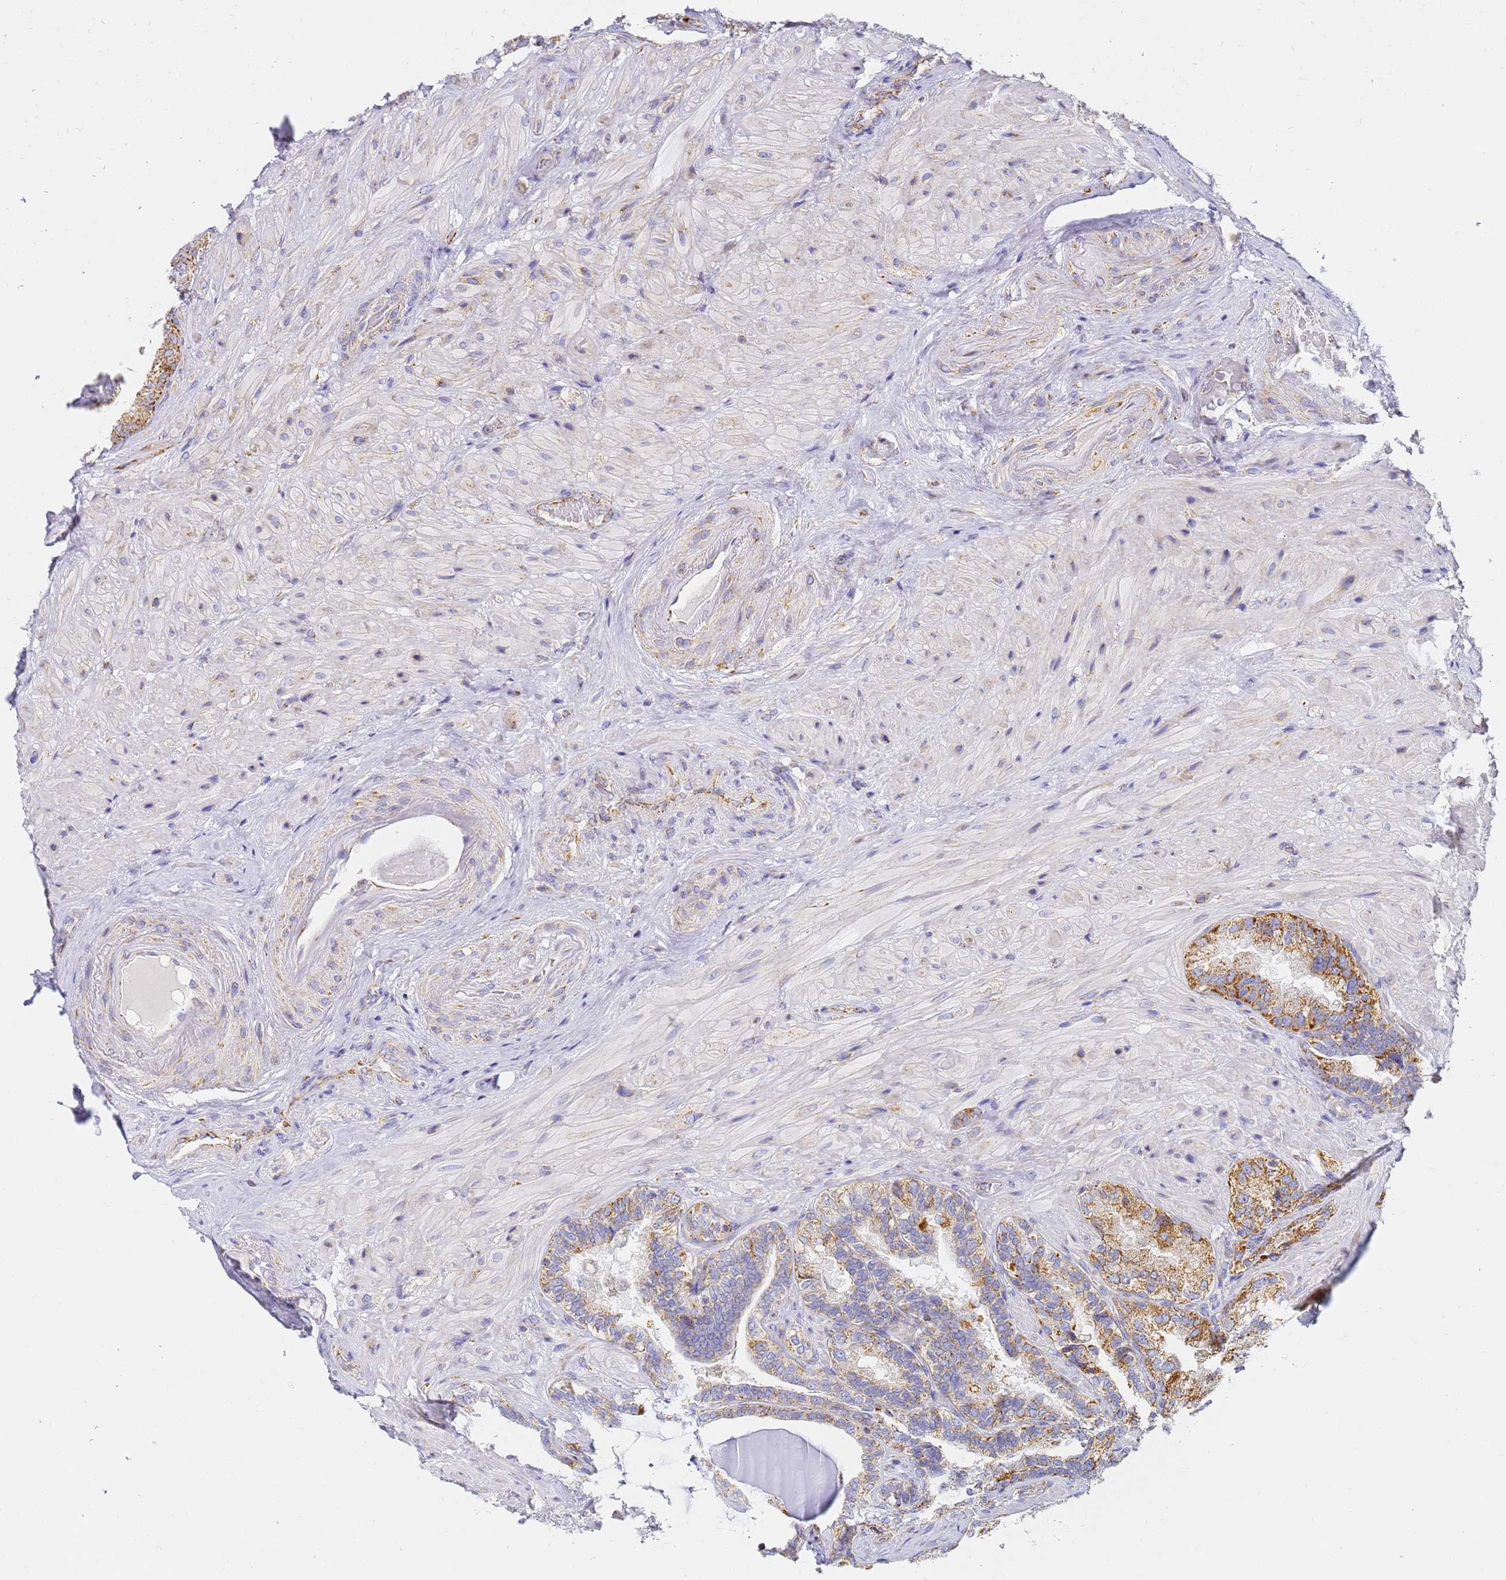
{"staining": {"intensity": "moderate", "quantity": ">75%", "location": "cytoplasmic/membranous"}, "tissue": "seminal vesicle", "cell_type": "Glandular cells", "image_type": "normal", "snomed": [{"axis": "morphology", "description": "Normal tissue, NOS"}, {"axis": "topography", "description": "Prostate and seminal vesicle, NOS"}, {"axis": "topography", "description": "Prostate"}, {"axis": "topography", "description": "Seminal veicle"}], "caption": "This photomicrograph reveals normal seminal vesicle stained with immunohistochemistry to label a protein in brown. The cytoplasmic/membranous of glandular cells show moderate positivity for the protein. Nuclei are counter-stained blue.", "gene": "CNIH4", "patient": {"sex": "male", "age": 67}}